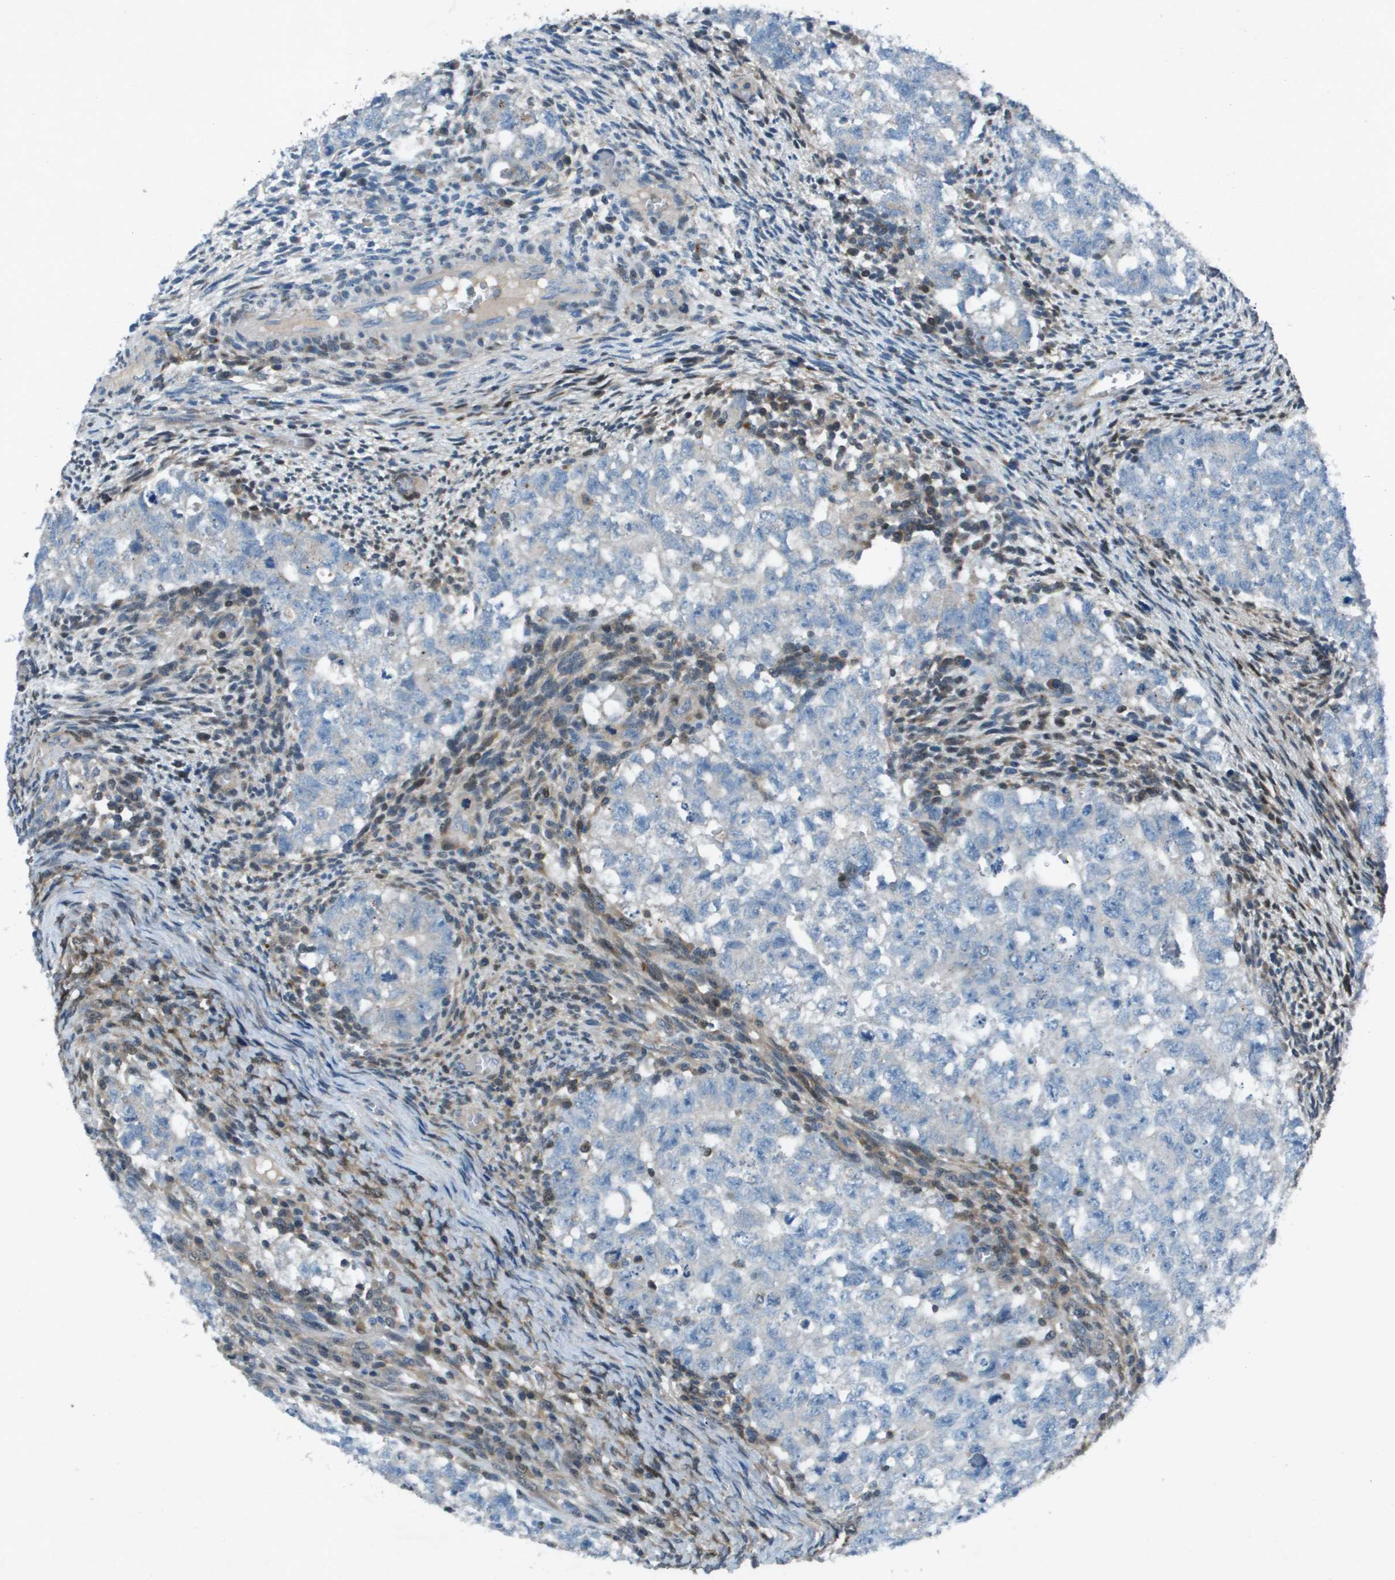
{"staining": {"intensity": "negative", "quantity": "none", "location": "none"}, "tissue": "testis cancer", "cell_type": "Tumor cells", "image_type": "cancer", "snomed": [{"axis": "morphology", "description": "Seminoma, NOS"}, {"axis": "morphology", "description": "Carcinoma, Embryonal, NOS"}, {"axis": "topography", "description": "Testis"}], "caption": "Immunohistochemical staining of human testis cancer (seminoma) reveals no significant staining in tumor cells. (DAB immunohistochemistry (IHC), high magnification).", "gene": "CAMK4", "patient": {"sex": "male", "age": 38}}